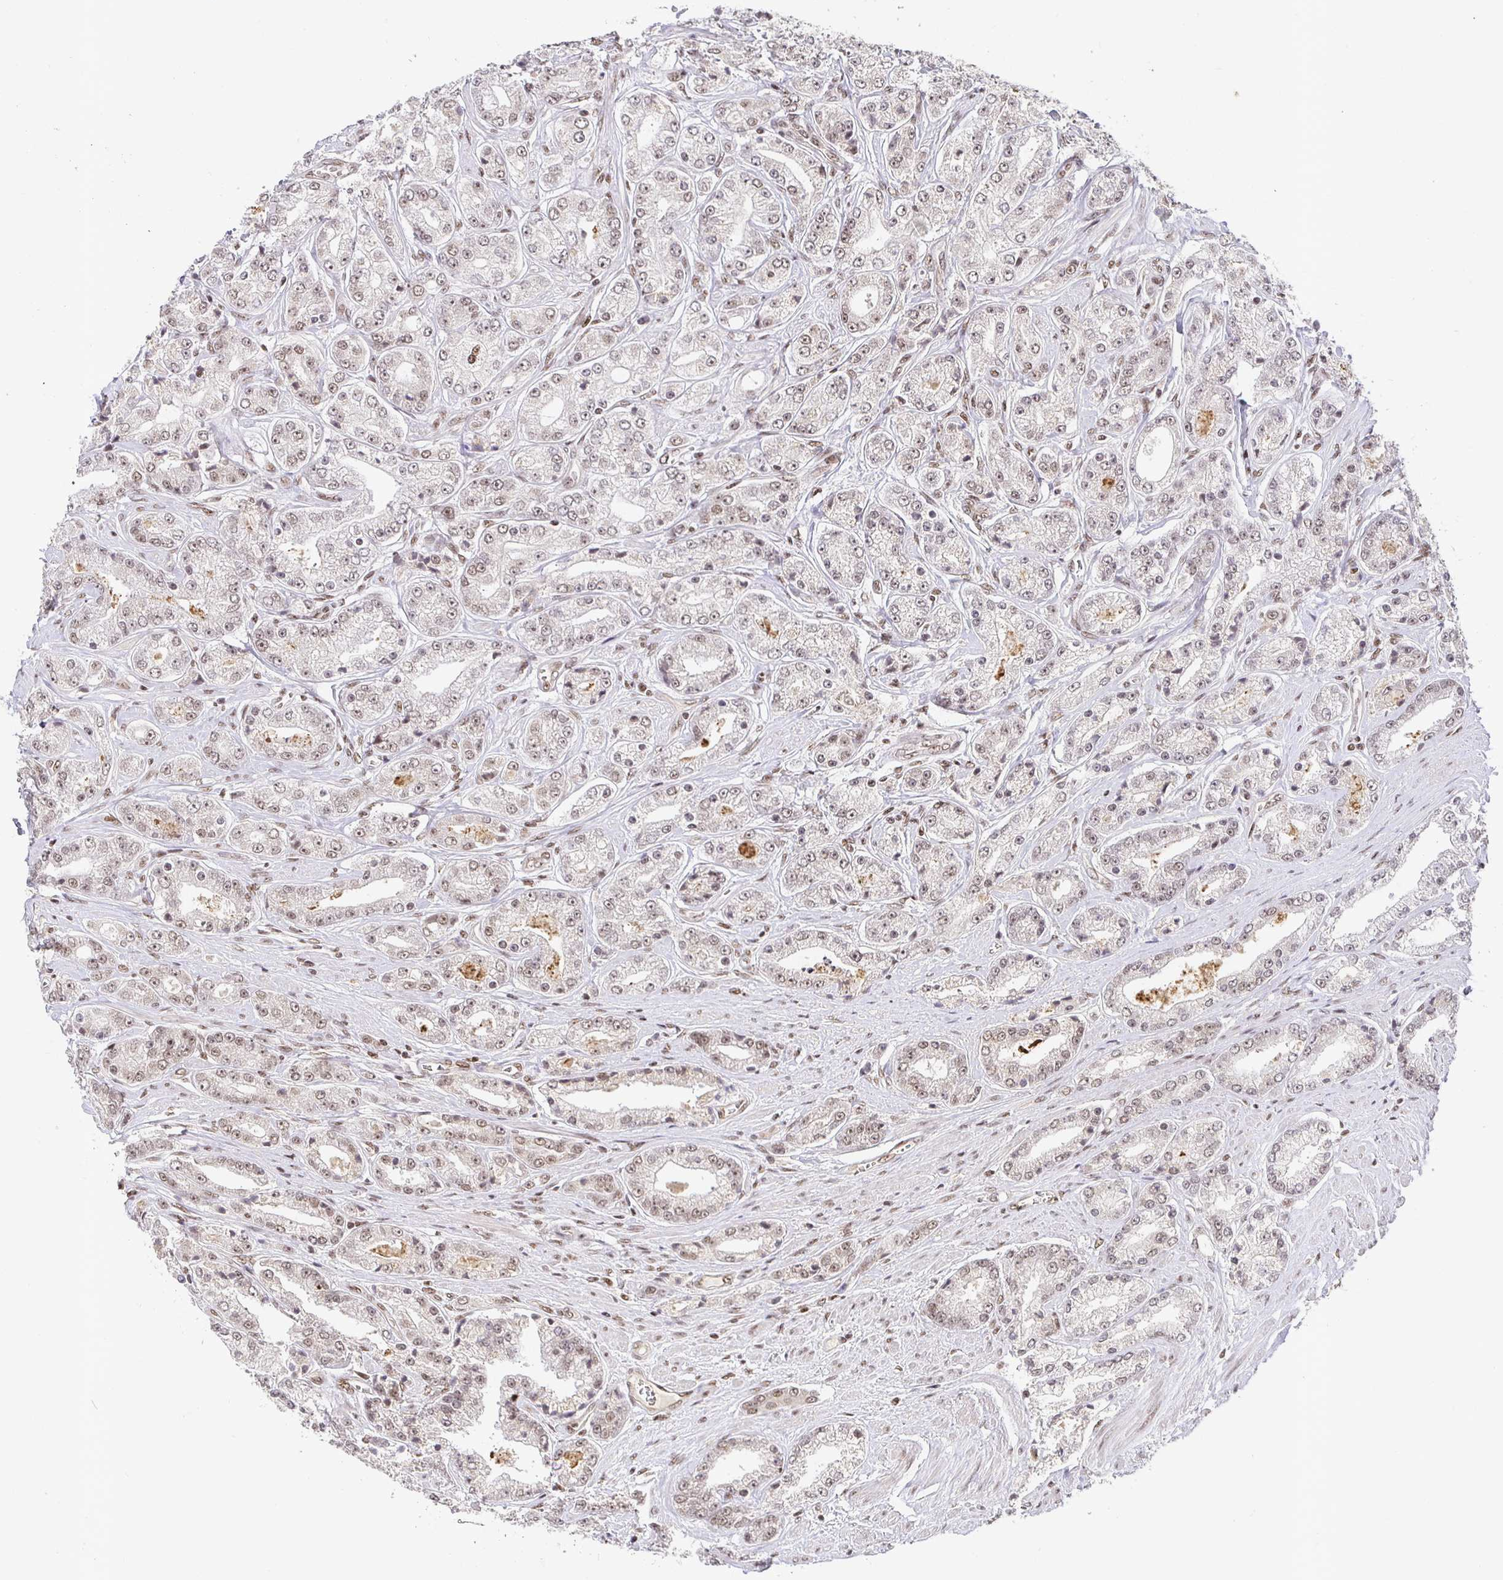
{"staining": {"intensity": "moderate", "quantity": "25%-75%", "location": "nuclear"}, "tissue": "prostate cancer", "cell_type": "Tumor cells", "image_type": "cancer", "snomed": [{"axis": "morphology", "description": "Adenocarcinoma, High grade"}, {"axis": "topography", "description": "Prostate"}], "caption": "Protein staining of prostate adenocarcinoma (high-grade) tissue displays moderate nuclear positivity in approximately 25%-75% of tumor cells.", "gene": "USF1", "patient": {"sex": "male", "age": 66}}